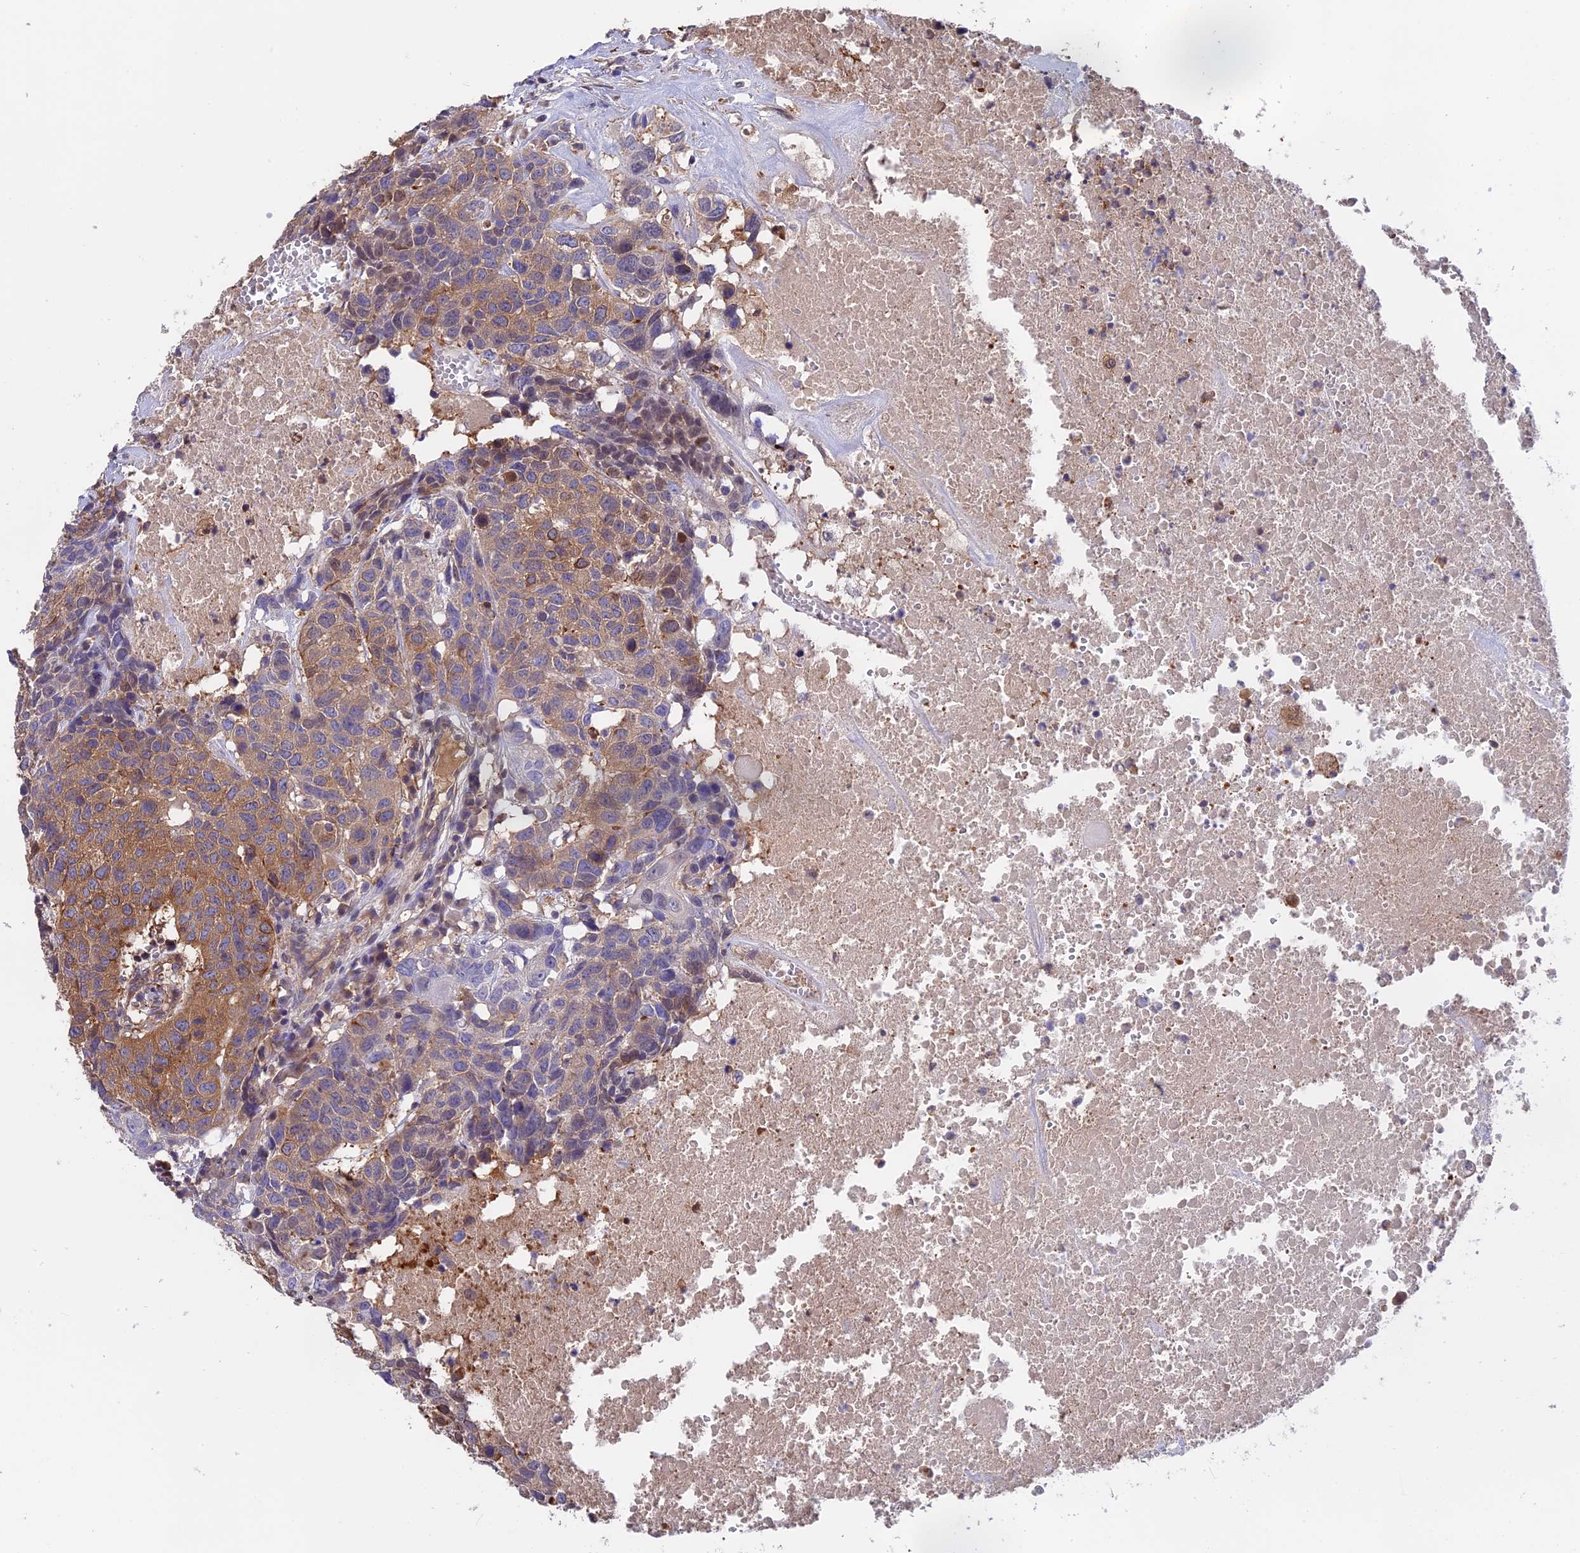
{"staining": {"intensity": "moderate", "quantity": "25%-75%", "location": "cytoplasmic/membranous"}, "tissue": "head and neck cancer", "cell_type": "Tumor cells", "image_type": "cancer", "snomed": [{"axis": "morphology", "description": "Squamous cell carcinoma, NOS"}, {"axis": "topography", "description": "Head-Neck"}], "caption": "Human head and neck cancer (squamous cell carcinoma) stained with a brown dye exhibits moderate cytoplasmic/membranous positive staining in about 25%-75% of tumor cells.", "gene": "FAM118B", "patient": {"sex": "male", "age": 66}}